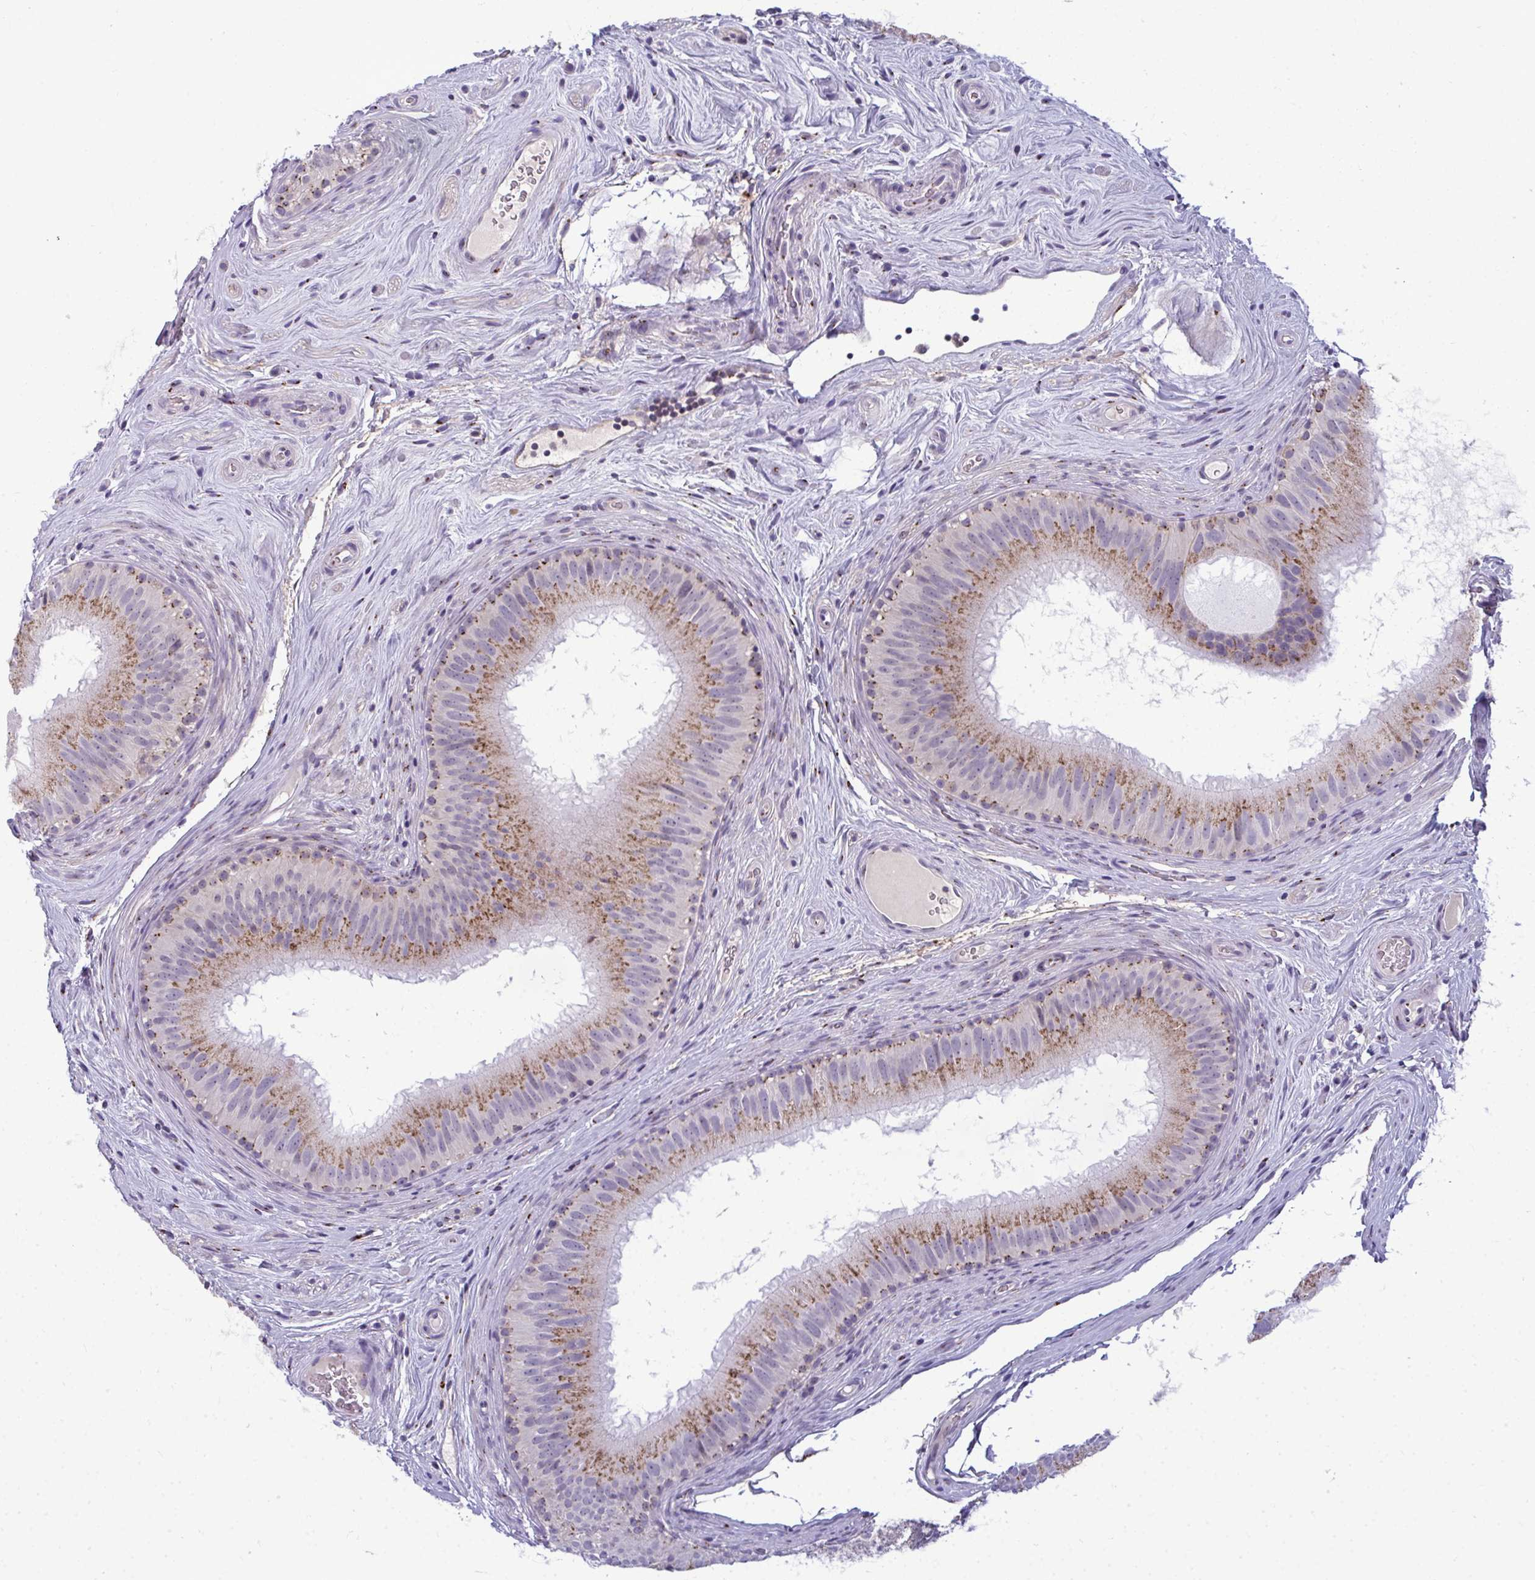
{"staining": {"intensity": "moderate", "quantity": "25%-75%", "location": "cytoplasmic/membranous"}, "tissue": "epididymis", "cell_type": "Glandular cells", "image_type": "normal", "snomed": [{"axis": "morphology", "description": "Normal tissue, NOS"}, {"axis": "topography", "description": "Epididymis"}], "caption": "A high-resolution histopathology image shows immunohistochemistry (IHC) staining of benign epididymis, which reveals moderate cytoplasmic/membranous staining in approximately 25%-75% of glandular cells.", "gene": "DTX4", "patient": {"sex": "male", "age": 44}}